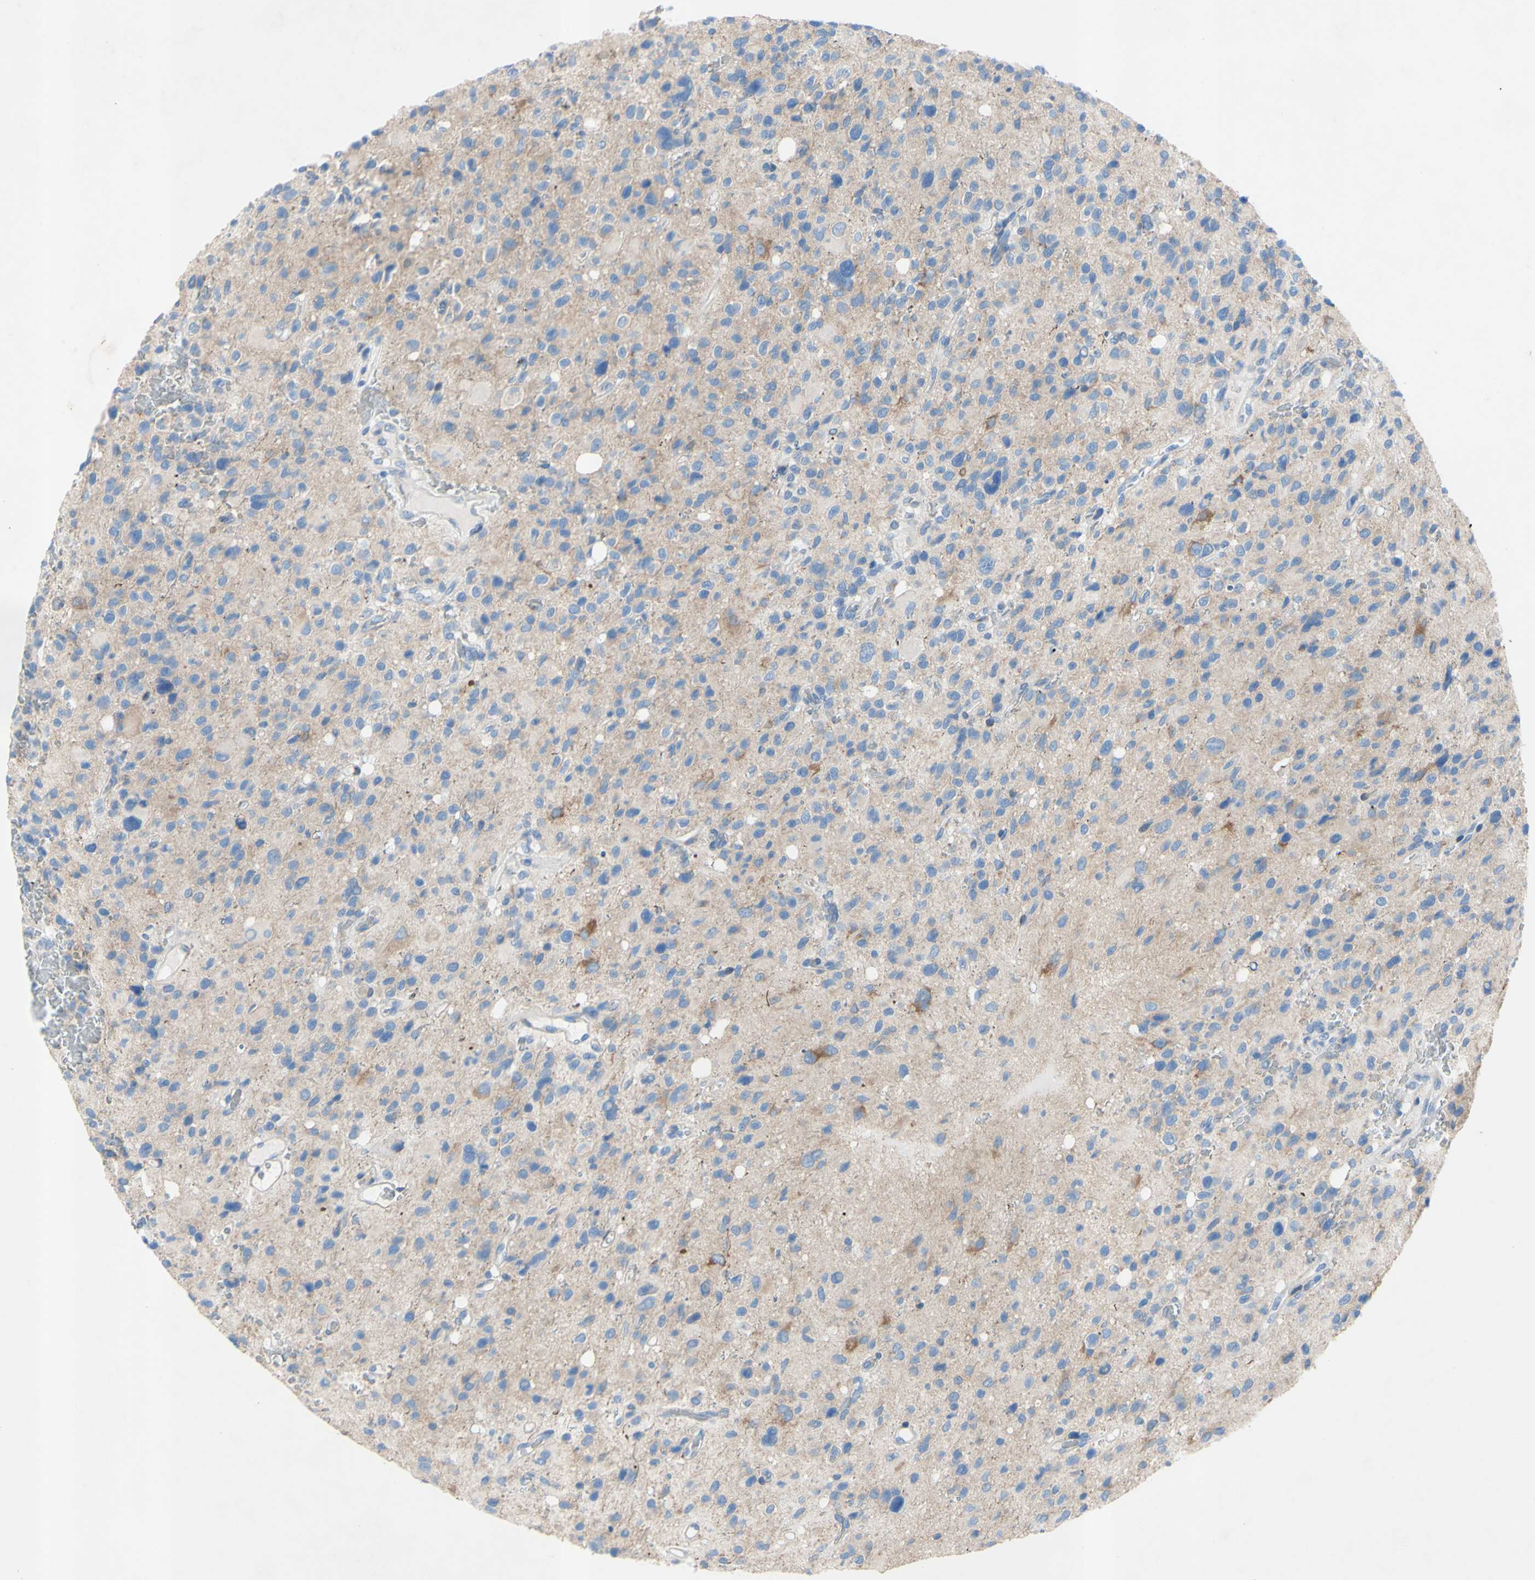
{"staining": {"intensity": "weak", "quantity": "<25%", "location": "cytoplasmic/membranous"}, "tissue": "glioma", "cell_type": "Tumor cells", "image_type": "cancer", "snomed": [{"axis": "morphology", "description": "Glioma, malignant, High grade"}, {"axis": "topography", "description": "Brain"}], "caption": "This is a micrograph of immunohistochemistry staining of glioma, which shows no expression in tumor cells. (DAB IHC visualized using brightfield microscopy, high magnification).", "gene": "TMIGD2", "patient": {"sex": "male", "age": 48}}